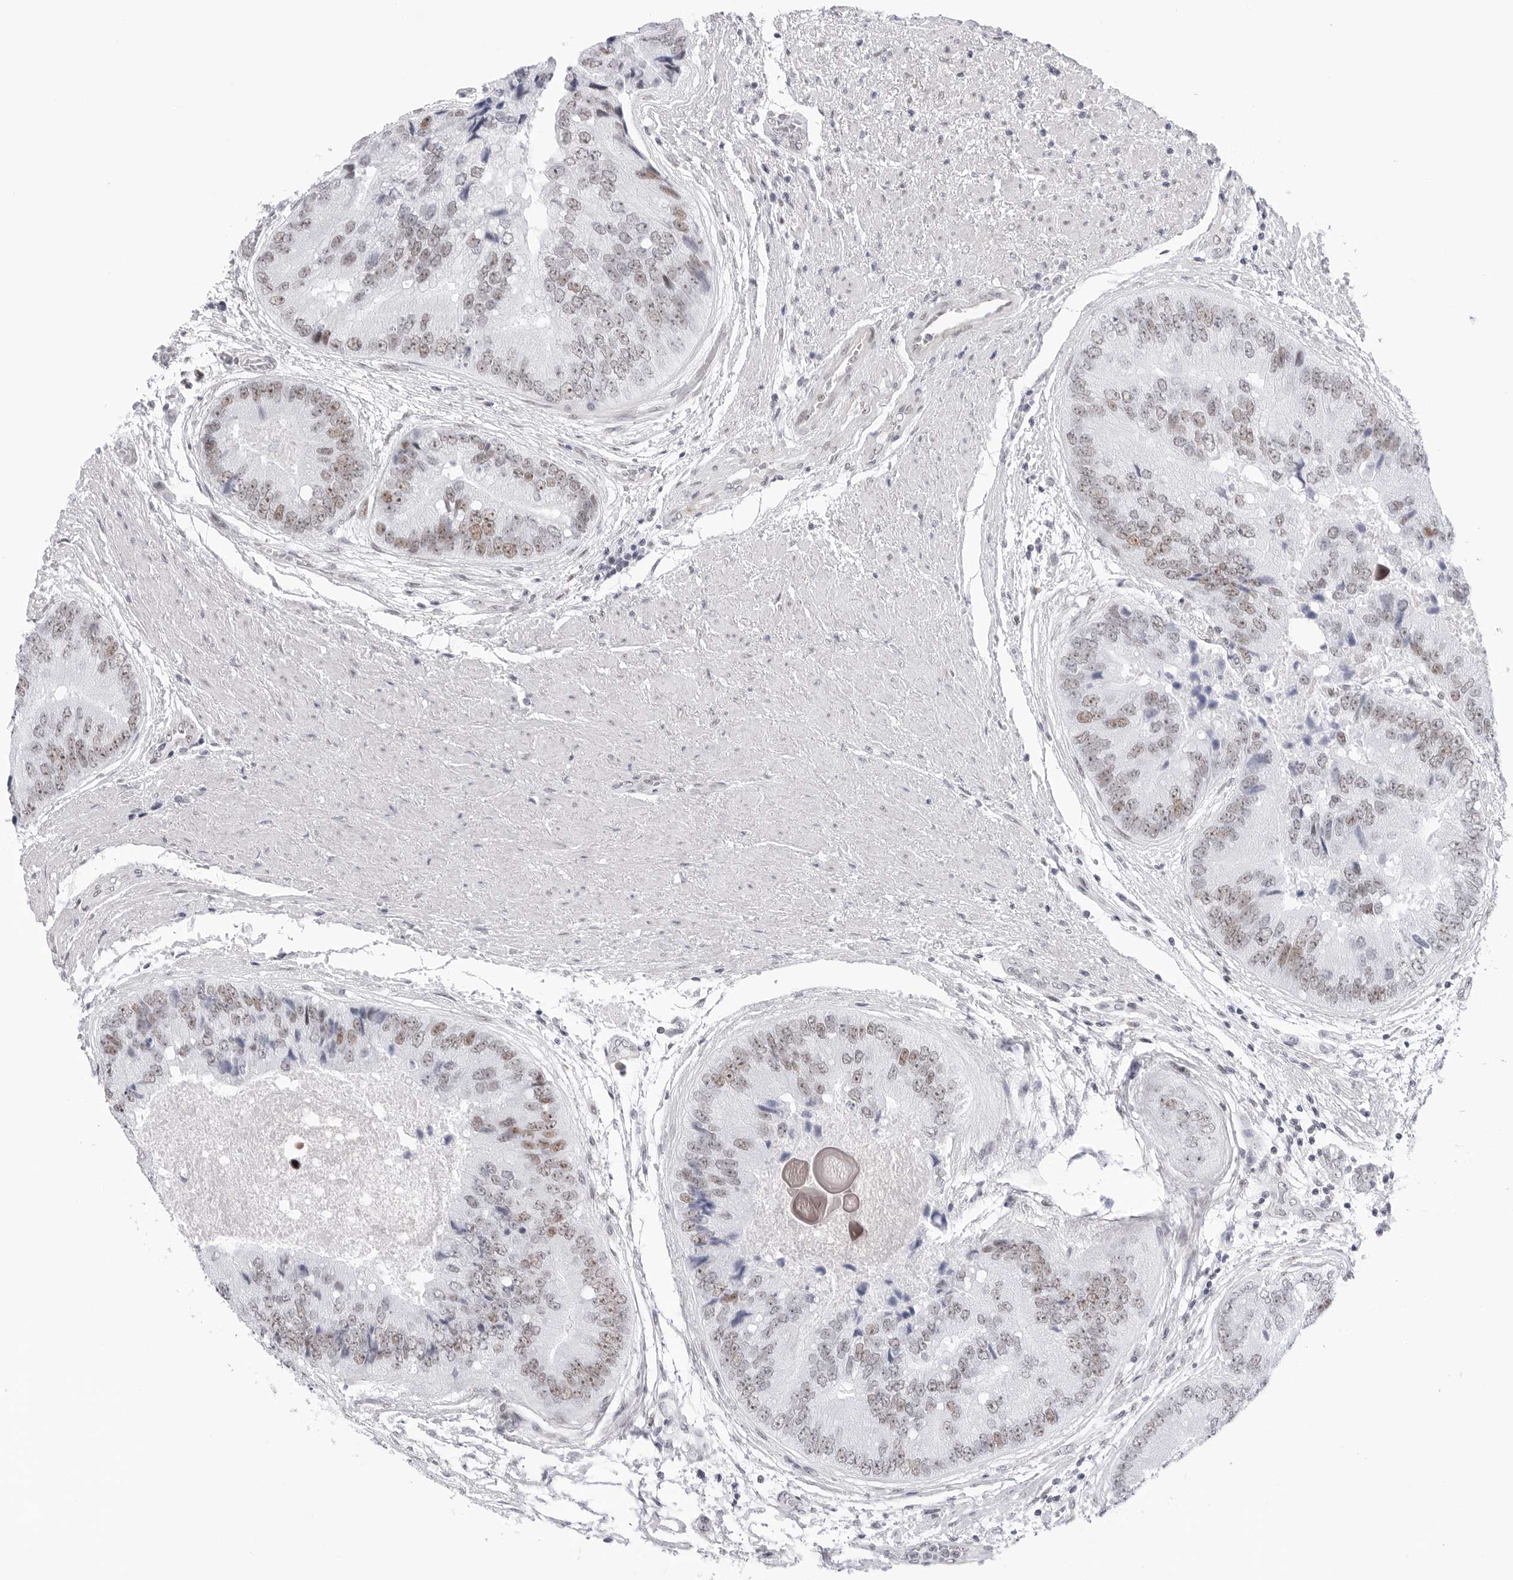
{"staining": {"intensity": "weak", "quantity": ">75%", "location": "nuclear"}, "tissue": "prostate cancer", "cell_type": "Tumor cells", "image_type": "cancer", "snomed": [{"axis": "morphology", "description": "Adenocarcinoma, High grade"}, {"axis": "topography", "description": "Prostate"}], "caption": "Immunohistochemical staining of human prostate adenocarcinoma (high-grade) demonstrates low levels of weak nuclear protein expression in about >75% of tumor cells.", "gene": "C1orf162", "patient": {"sex": "male", "age": 70}}